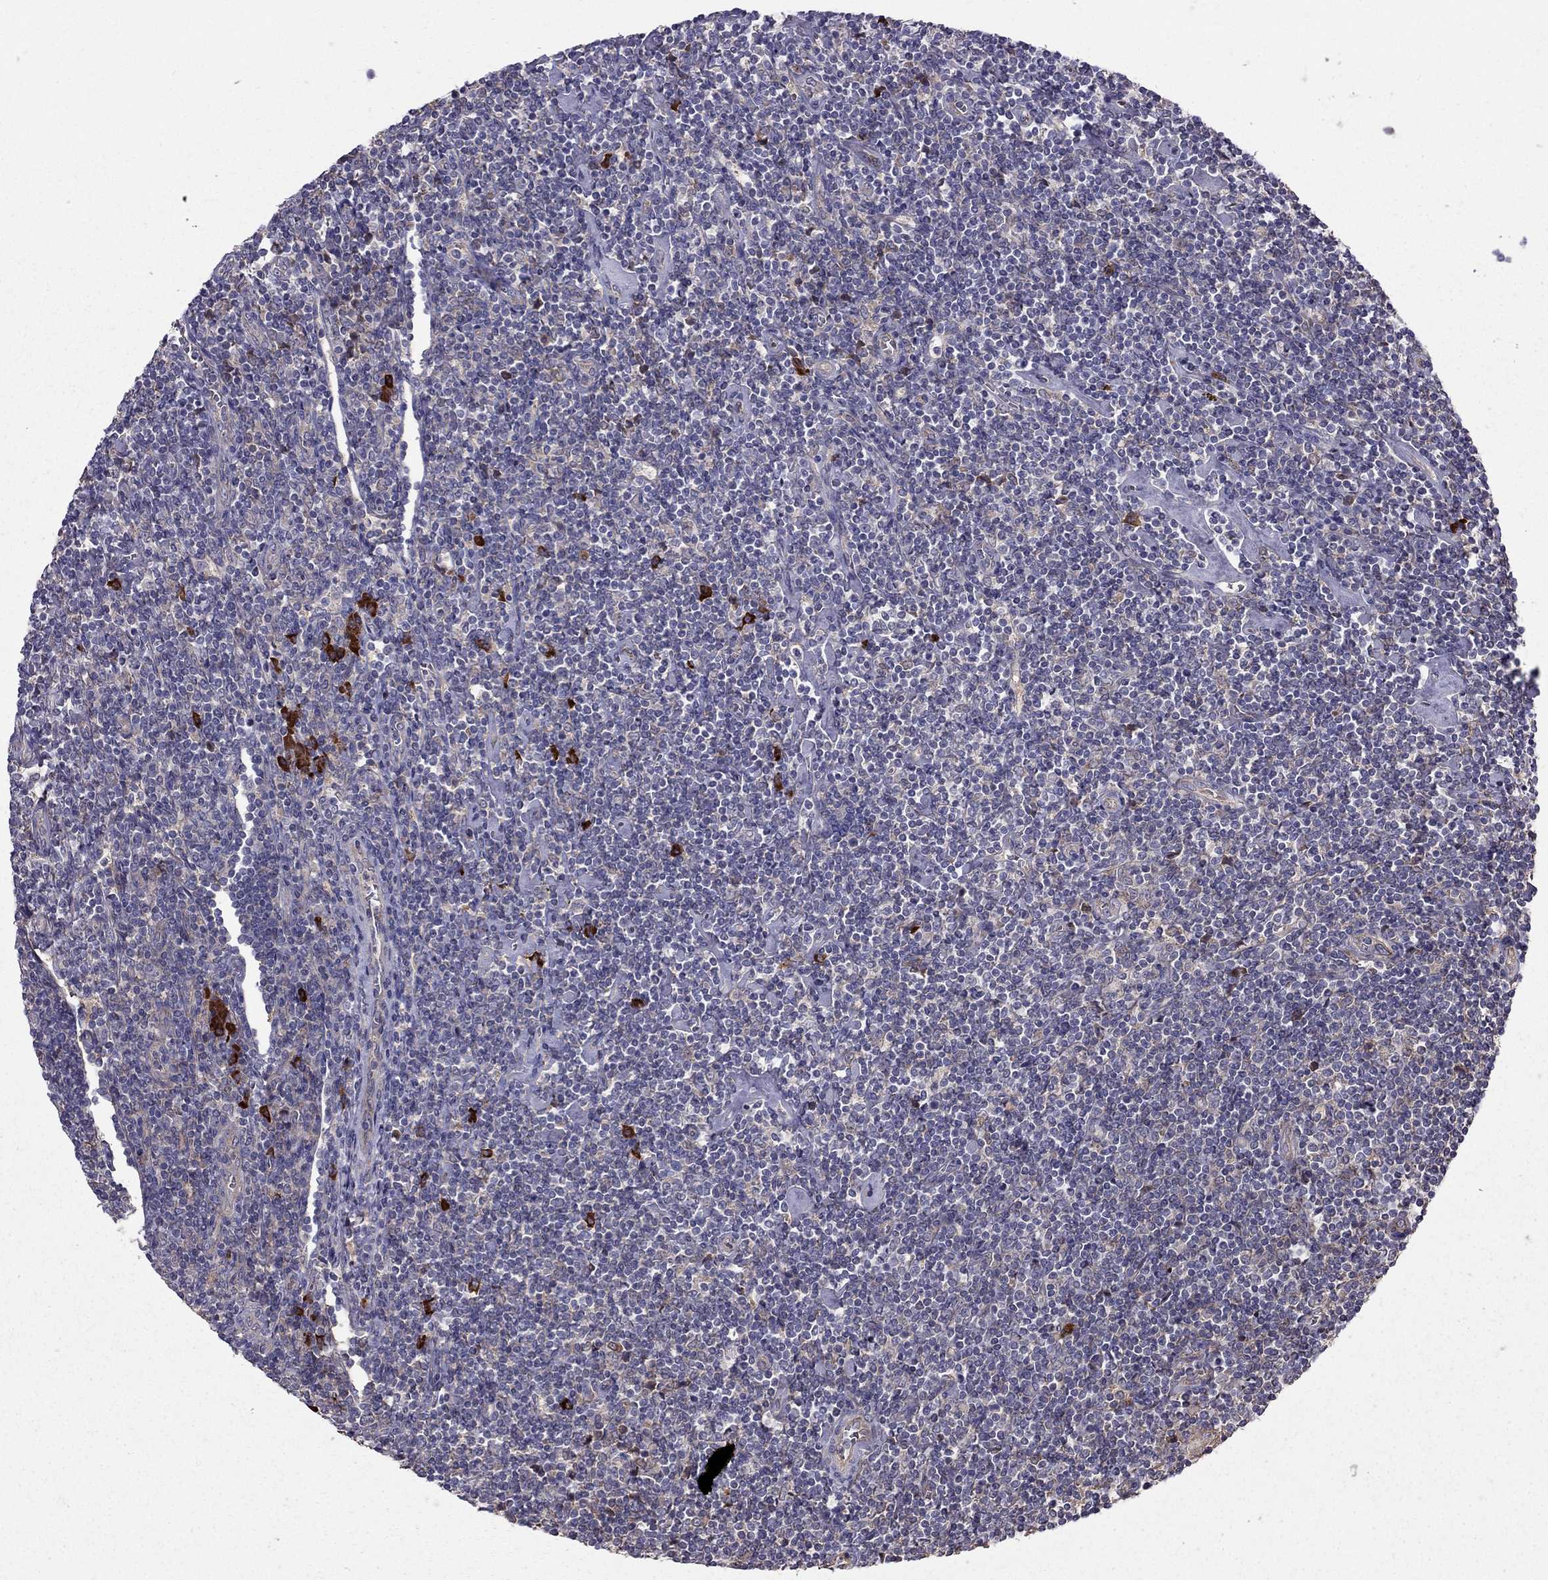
{"staining": {"intensity": "negative", "quantity": "none", "location": "none"}, "tissue": "lymphoma", "cell_type": "Tumor cells", "image_type": "cancer", "snomed": [{"axis": "morphology", "description": "Hodgkin's disease, NOS"}, {"axis": "topography", "description": "Lymph node"}], "caption": "Protein analysis of Hodgkin's disease reveals no significant positivity in tumor cells. Brightfield microscopy of immunohistochemistry (IHC) stained with DAB (brown) and hematoxylin (blue), captured at high magnification.", "gene": "PIK3CG", "patient": {"sex": "male", "age": 40}}